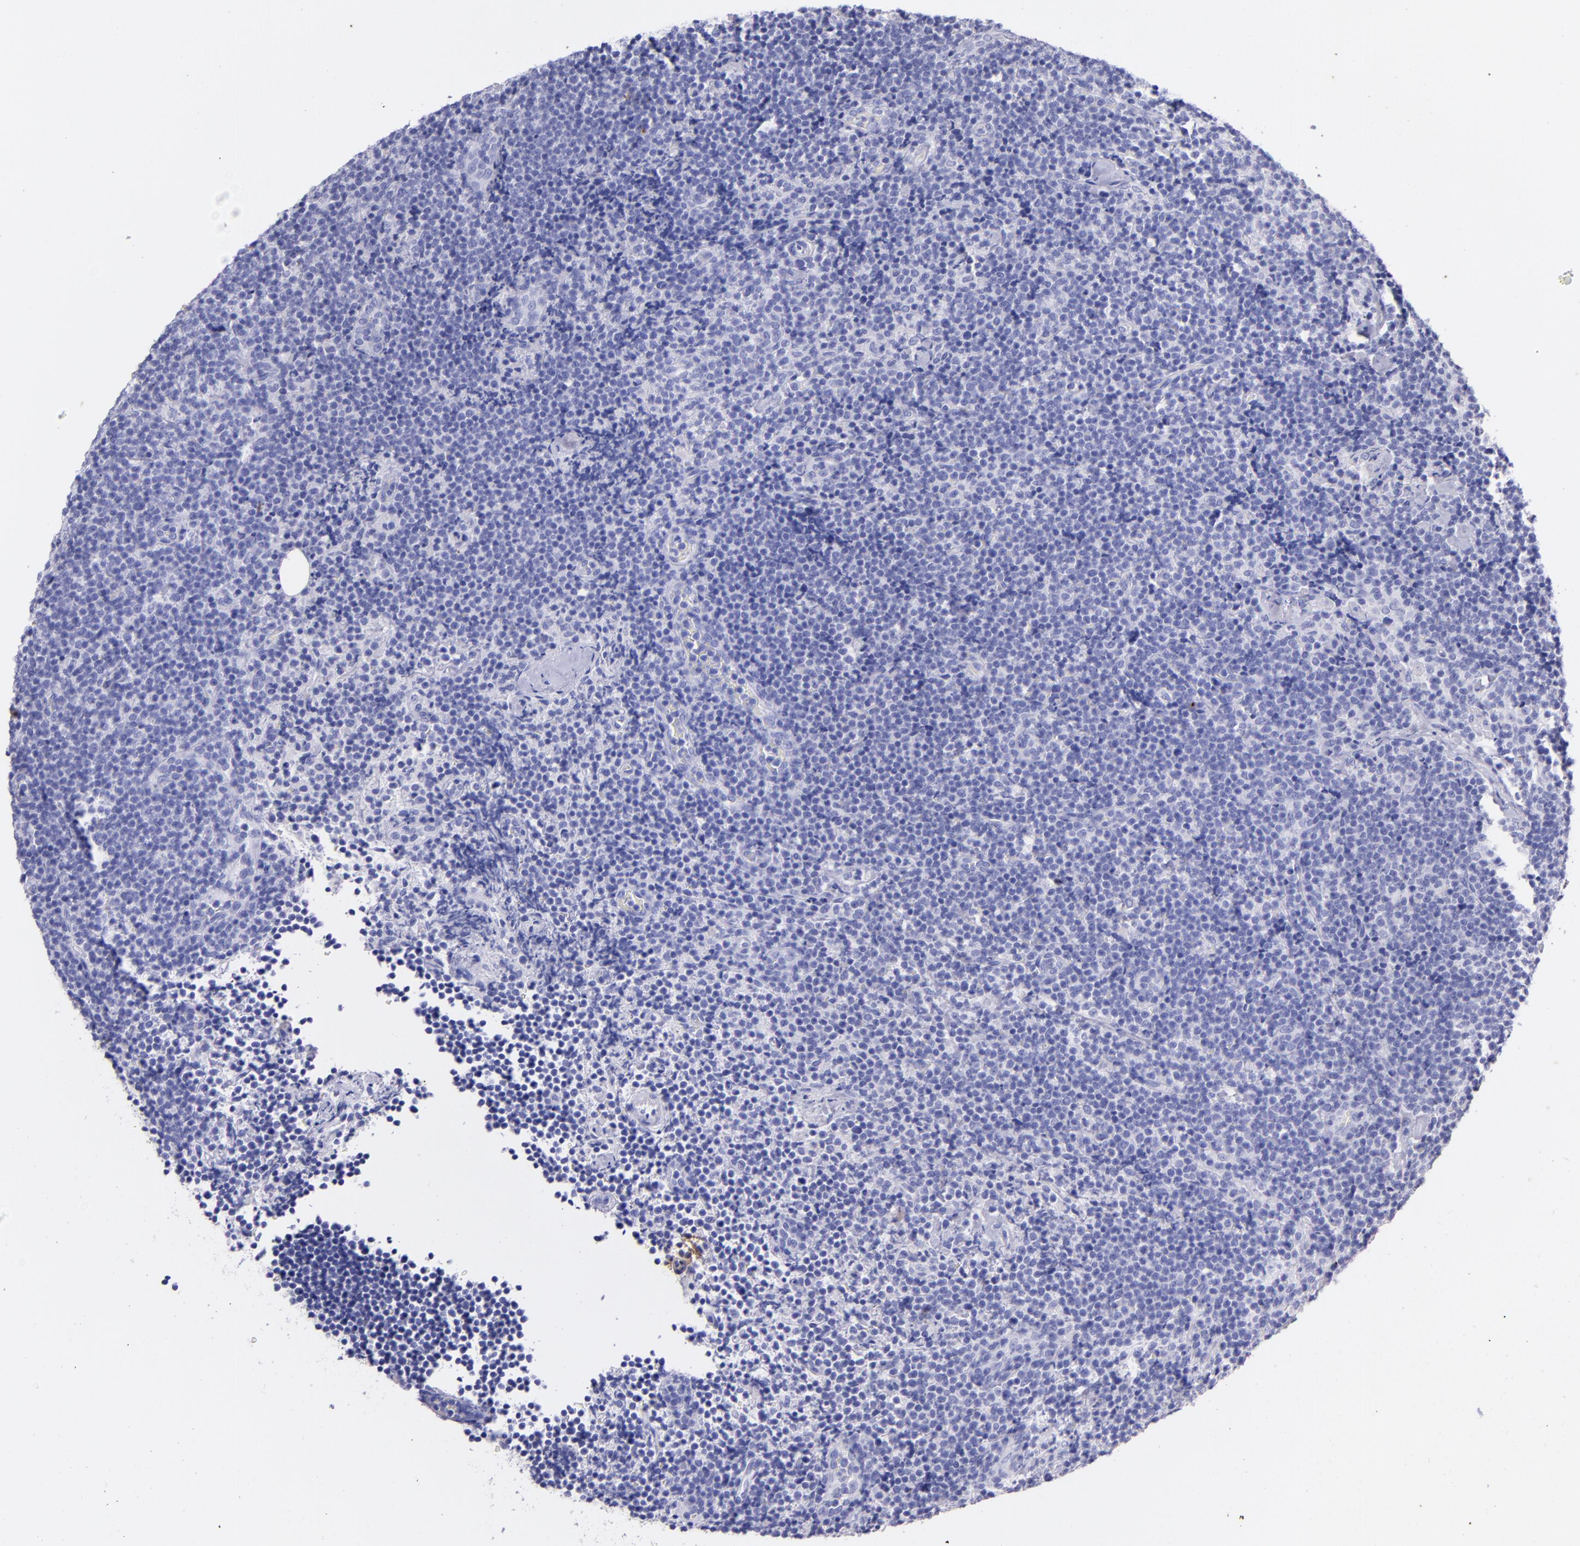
{"staining": {"intensity": "negative", "quantity": "none", "location": "none"}, "tissue": "lymphoma", "cell_type": "Tumor cells", "image_type": "cancer", "snomed": [{"axis": "morphology", "description": "Malignant lymphoma, non-Hodgkin's type, High grade"}, {"axis": "topography", "description": "Lymph node"}], "caption": "A micrograph of high-grade malignant lymphoma, non-Hodgkin's type stained for a protein reveals no brown staining in tumor cells. (Stains: DAB (3,3'-diaminobenzidine) immunohistochemistry with hematoxylin counter stain, Microscopy: brightfield microscopy at high magnification).", "gene": "UCHL1", "patient": {"sex": "female", "age": 58}}